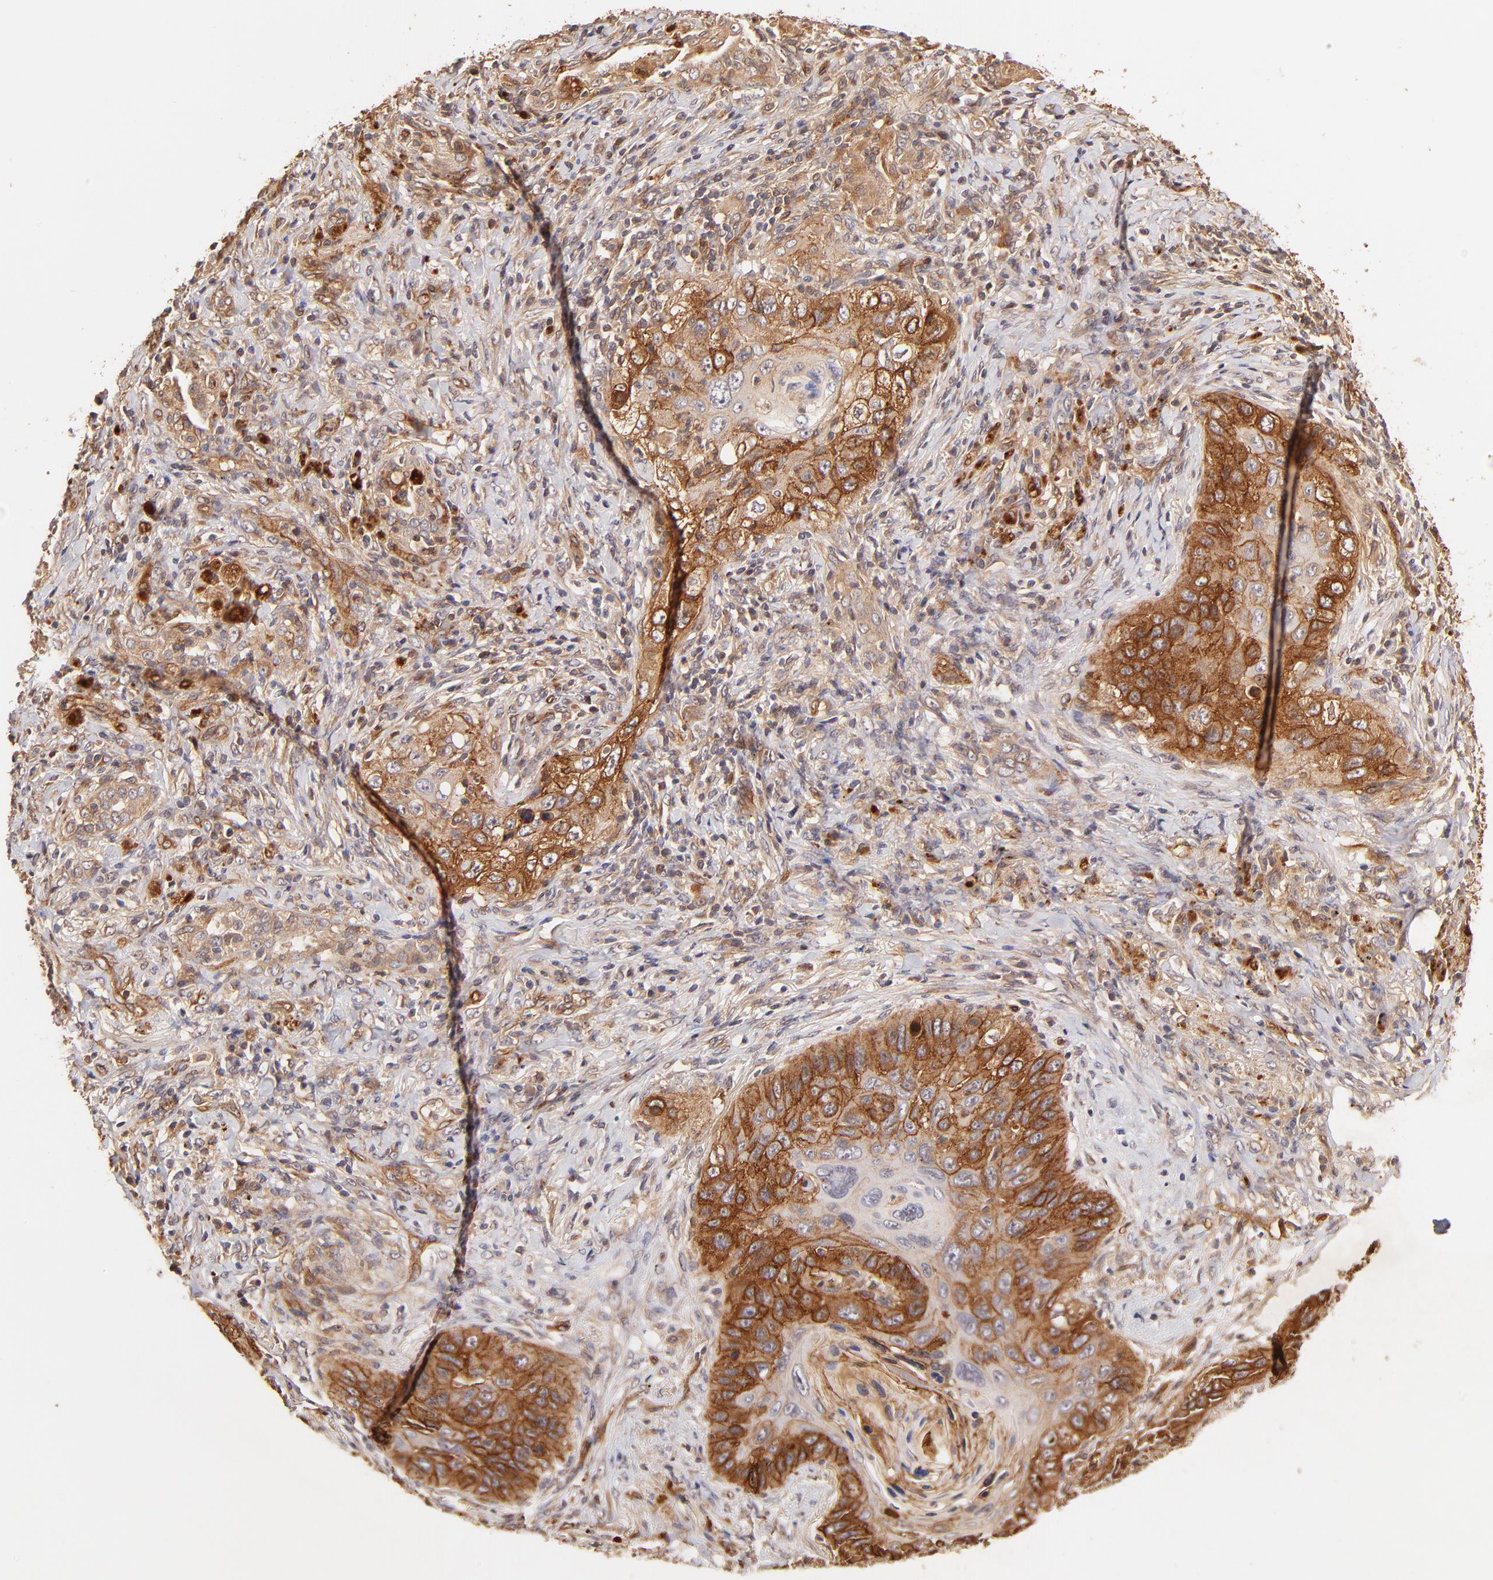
{"staining": {"intensity": "moderate", "quantity": ">75%", "location": "cytoplasmic/membranous"}, "tissue": "lung cancer", "cell_type": "Tumor cells", "image_type": "cancer", "snomed": [{"axis": "morphology", "description": "Squamous cell carcinoma, NOS"}, {"axis": "topography", "description": "Lung"}], "caption": "The image exhibits staining of lung cancer, revealing moderate cytoplasmic/membranous protein positivity (brown color) within tumor cells.", "gene": "ITGB1", "patient": {"sex": "female", "age": 67}}